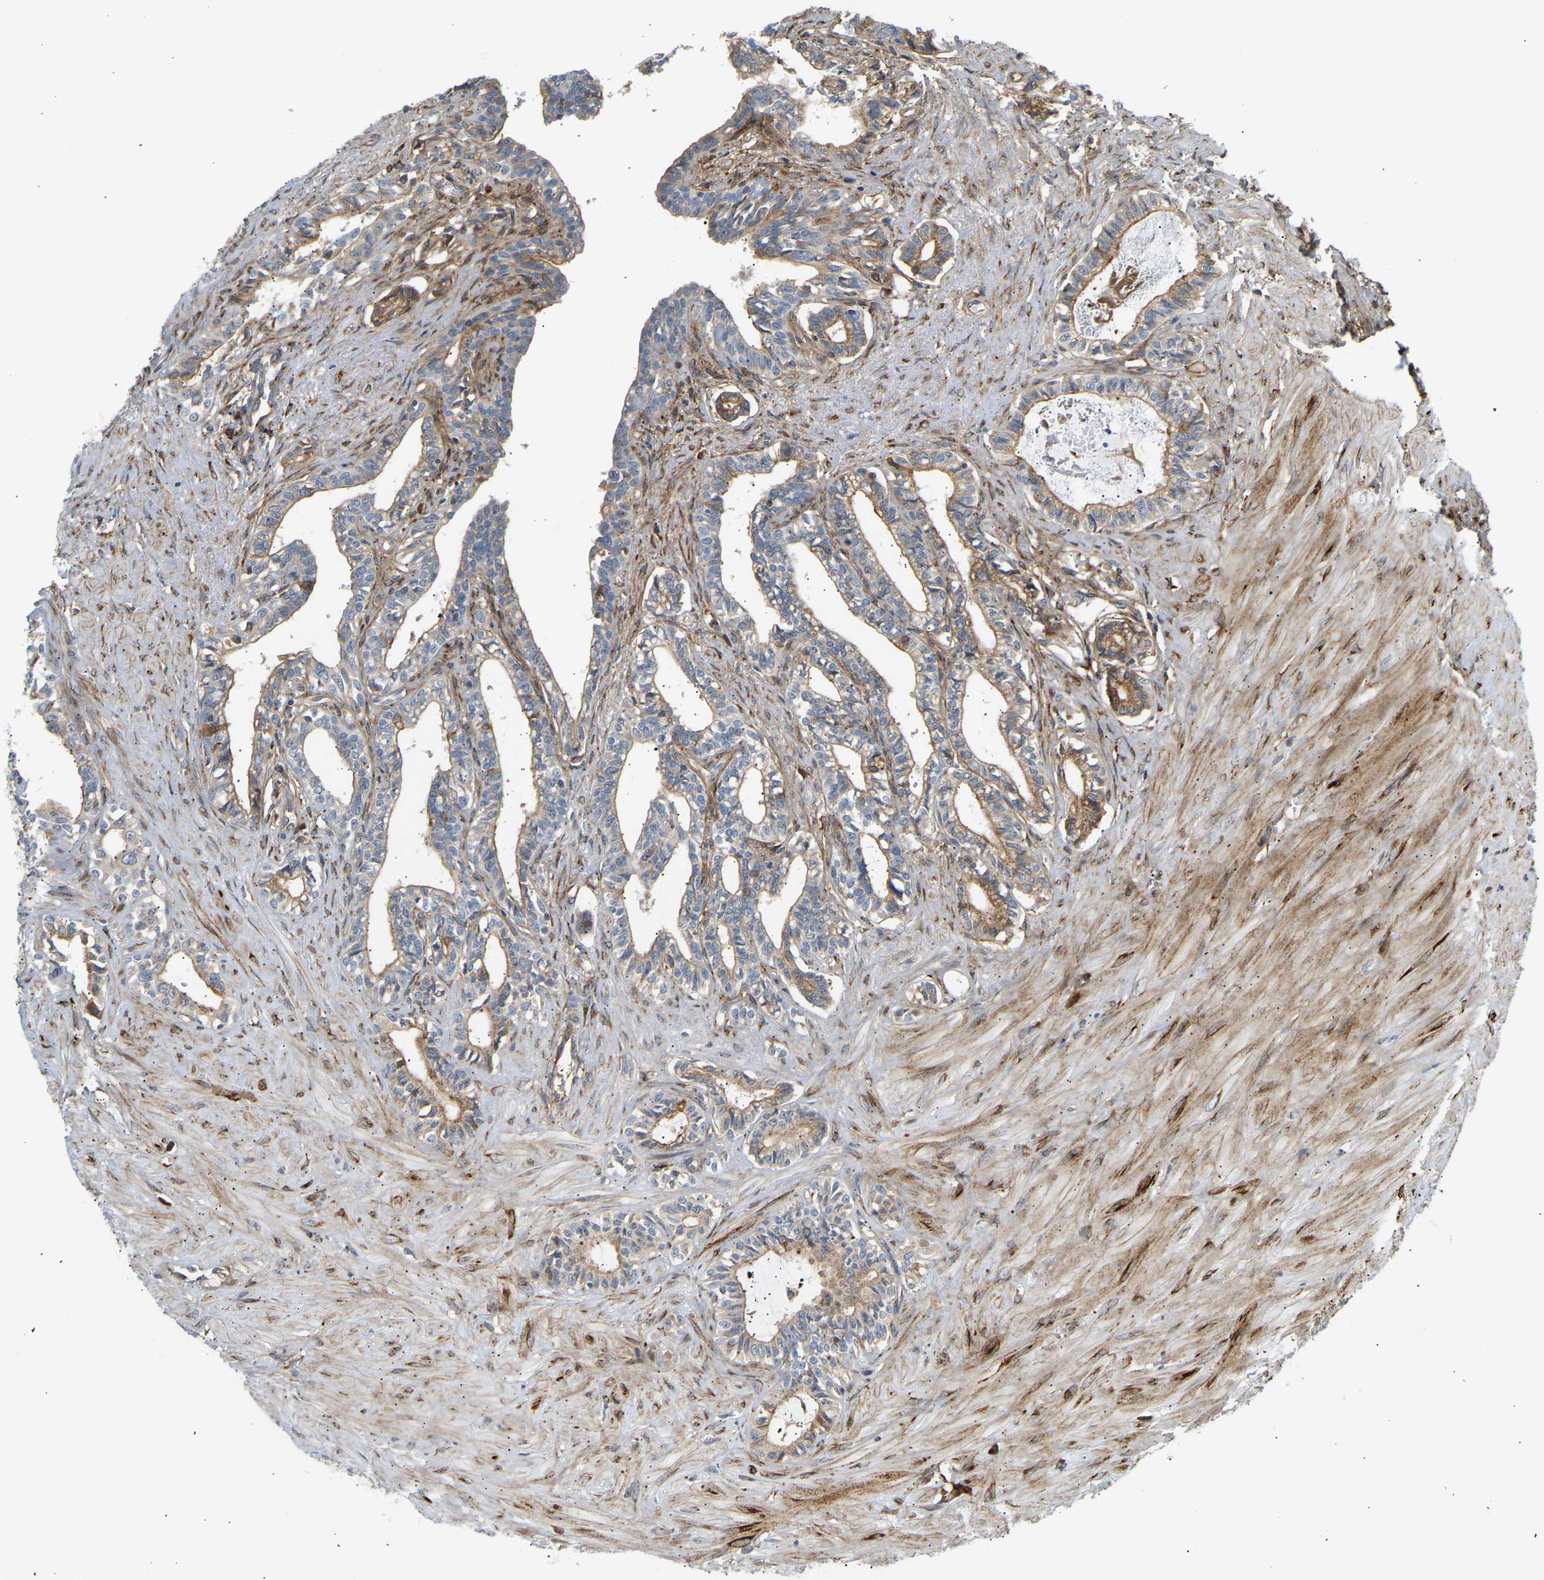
{"staining": {"intensity": "weak", "quantity": ">75%", "location": "cytoplasmic/membranous"}, "tissue": "seminal vesicle", "cell_type": "Glandular cells", "image_type": "normal", "snomed": [{"axis": "morphology", "description": "Normal tissue, NOS"}, {"axis": "morphology", "description": "Adenocarcinoma, High grade"}, {"axis": "topography", "description": "Prostate"}, {"axis": "topography", "description": "Seminal veicle"}], "caption": "This micrograph demonstrates immunohistochemistry staining of normal human seminal vesicle, with low weak cytoplasmic/membranous staining in approximately >75% of glandular cells.", "gene": "PLCG2", "patient": {"sex": "male", "age": 55}}